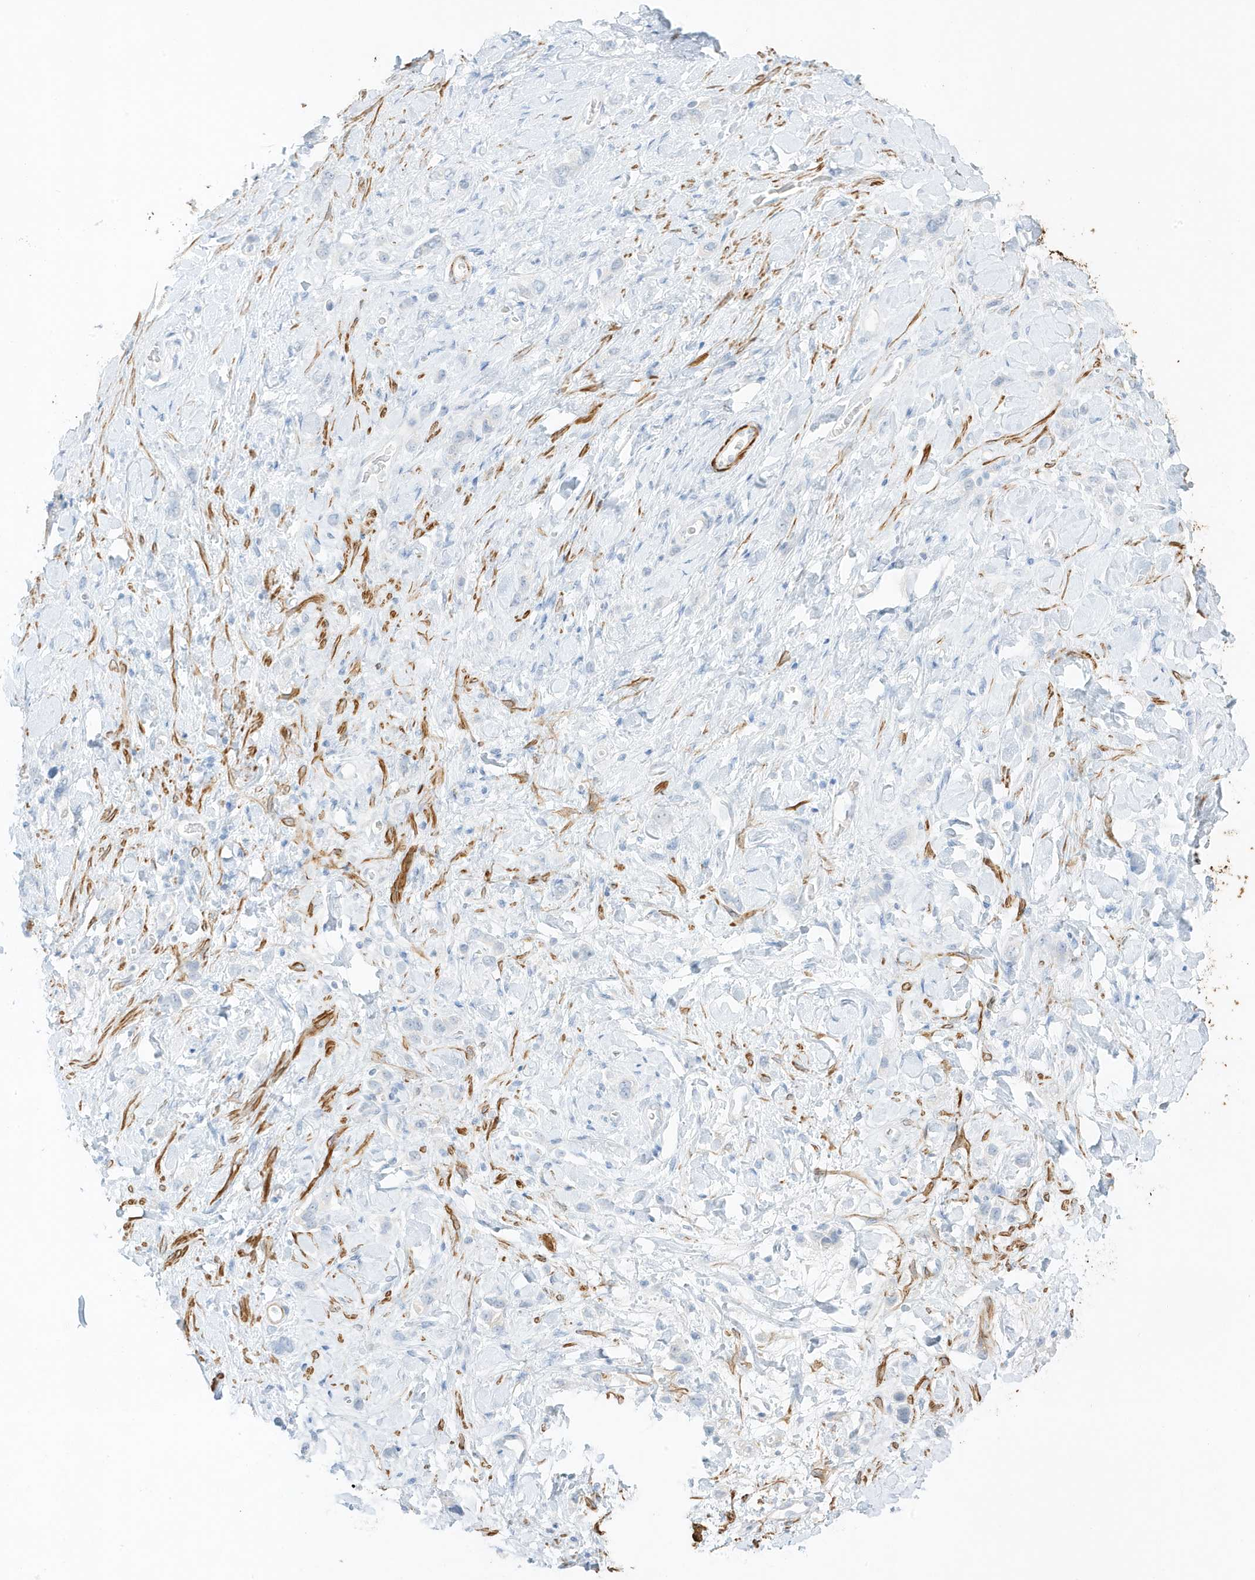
{"staining": {"intensity": "negative", "quantity": "none", "location": "none"}, "tissue": "stomach cancer", "cell_type": "Tumor cells", "image_type": "cancer", "snomed": [{"axis": "morphology", "description": "Adenocarcinoma, NOS"}, {"axis": "topography", "description": "Stomach"}], "caption": "Tumor cells show no significant protein positivity in stomach cancer (adenocarcinoma).", "gene": "SLC22A13", "patient": {"sex": "female", "age": 65}}